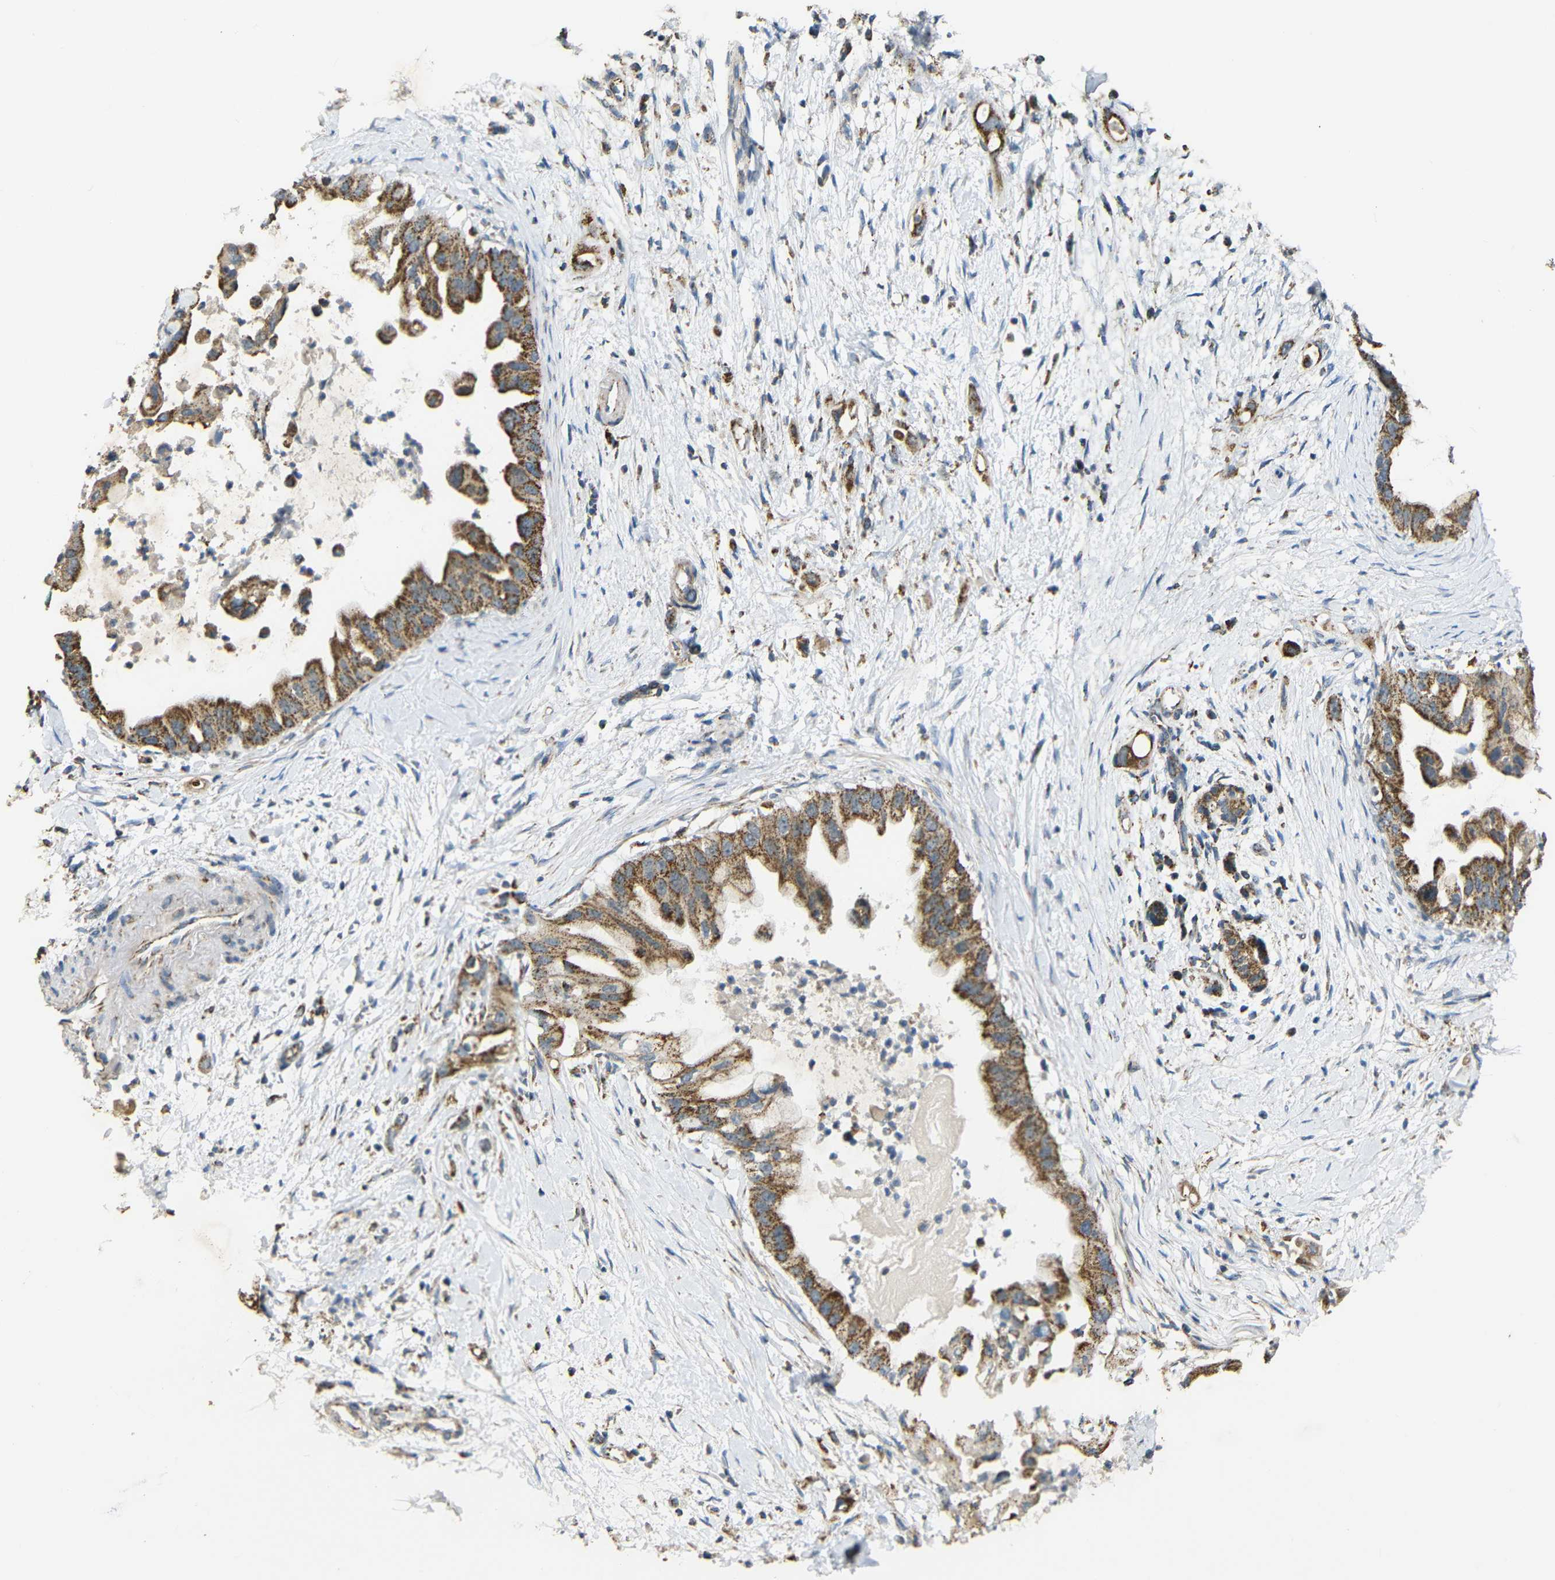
{"staining": {"intensity": "moderate", "quantity": ">75%", "location": "cytoplasmic/membranous"}, "tissue": "pancreatic cancer", "cell_type": "Tumor cells", "image_type": "cancer", "snomed": [{"axis": "morphology", "description": "Adenocarcinoma, NOS"}, {"axis": "topography", "description": "Pancreas"}], "caption": "Adenocarcinoma (pancreatic) stained for a protein exhibits moderate cytoplasmic/membranous positivity in tumor cells.", "gene": "NR3C2", "patient": {"sex": "male", "age": 55}}